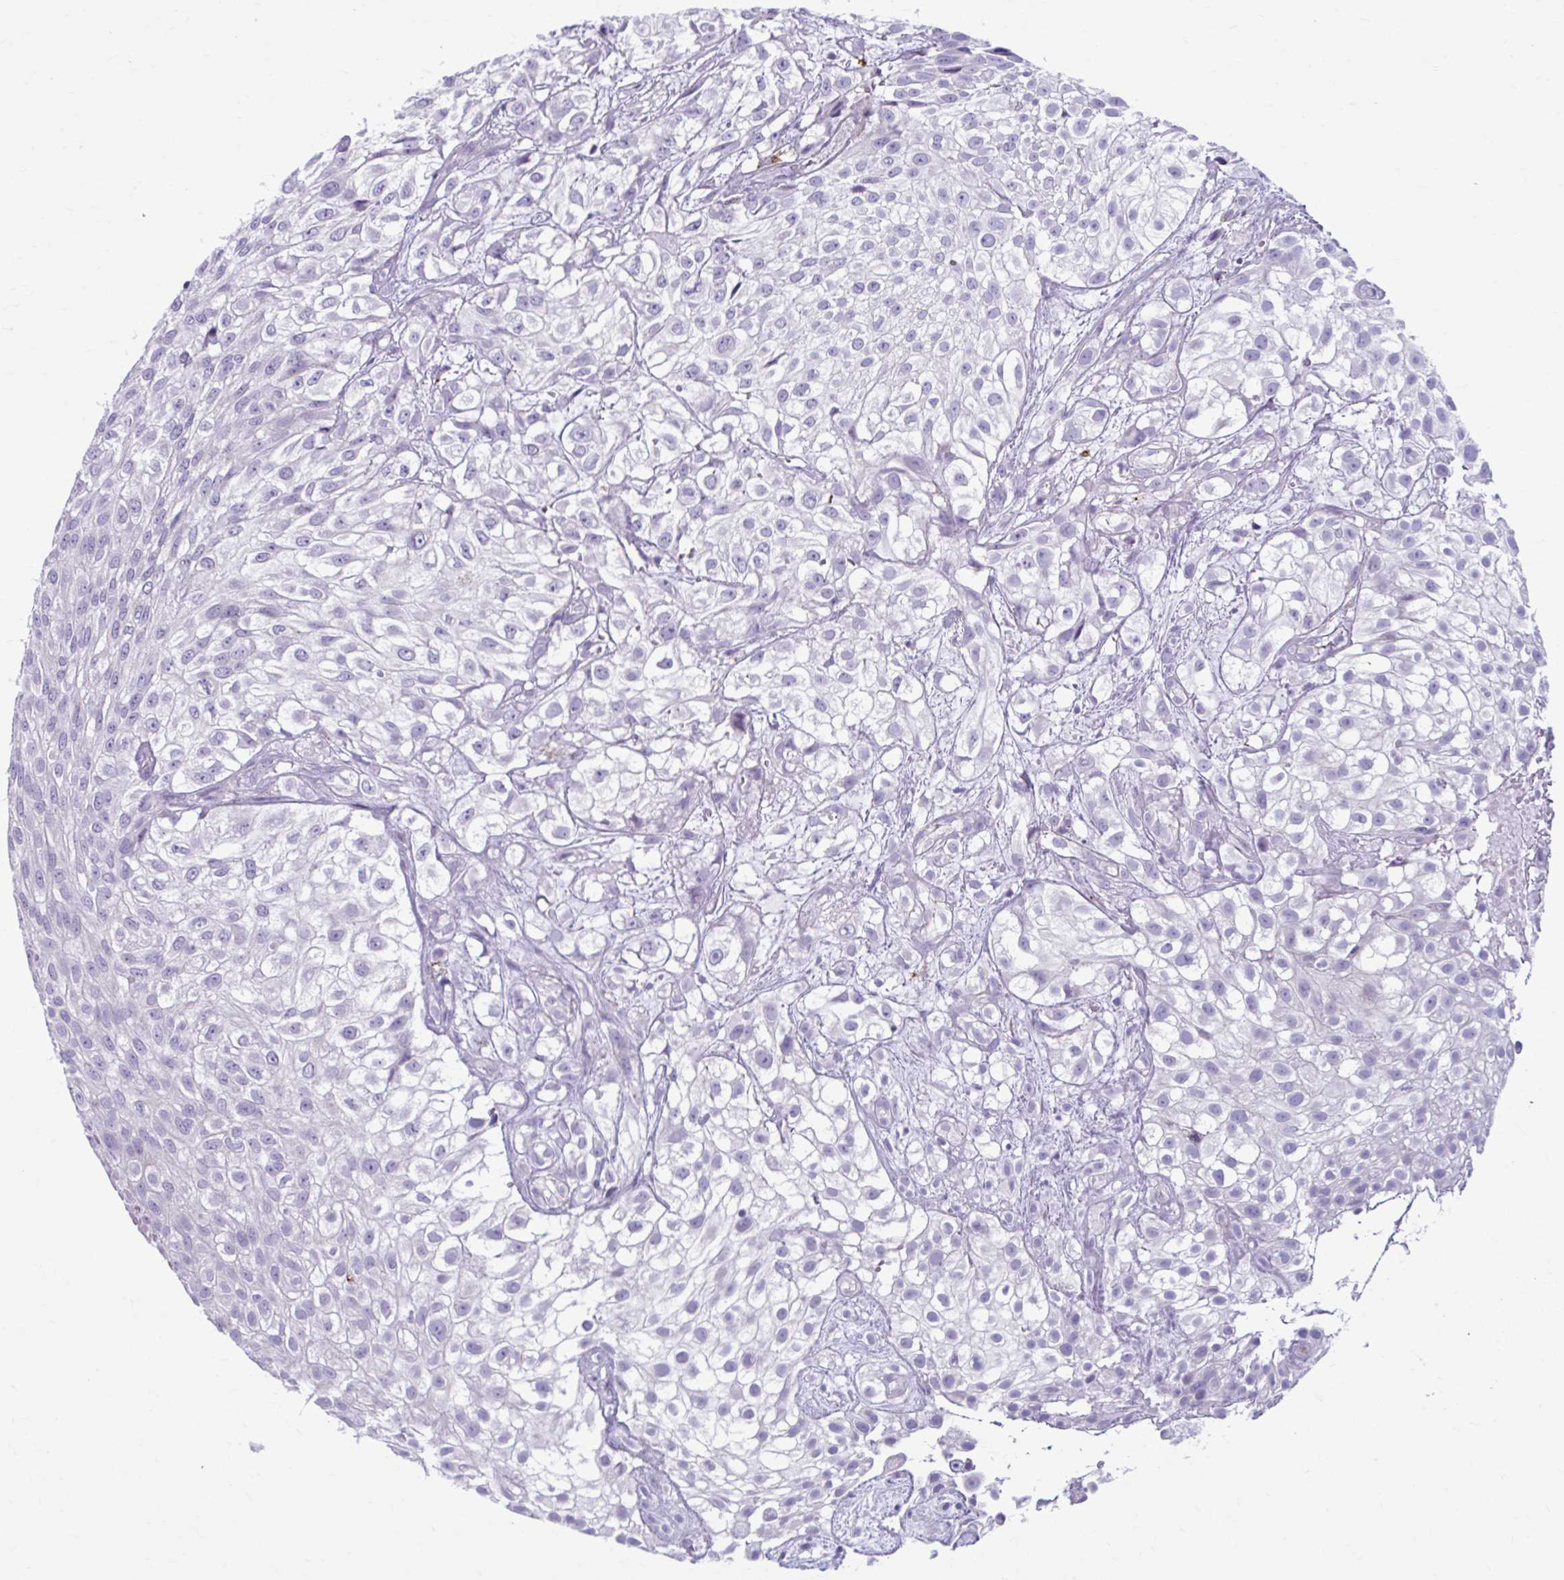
{"staining": {"intensity": "negative", "quantity": "none", "location": "none"}, "tissue": "urothelial cancer", "cell_type": "Tumor cells", "image_type": "cancer", "snomed": [{"axis": "morphology", "description": "Urothelial carcinoma, High grade"}, {"axis": "topography", "description": "Urinary bladder"}], "caption": "Immunohistochemistry (IHC) image of neoplastic tissue: high-grade urothelial carcinoma stained with DAB exhibits no significant protein staining in tumor cells.", "gene": "C12orf71", "patient": {"sex": "male", "age": 56}}